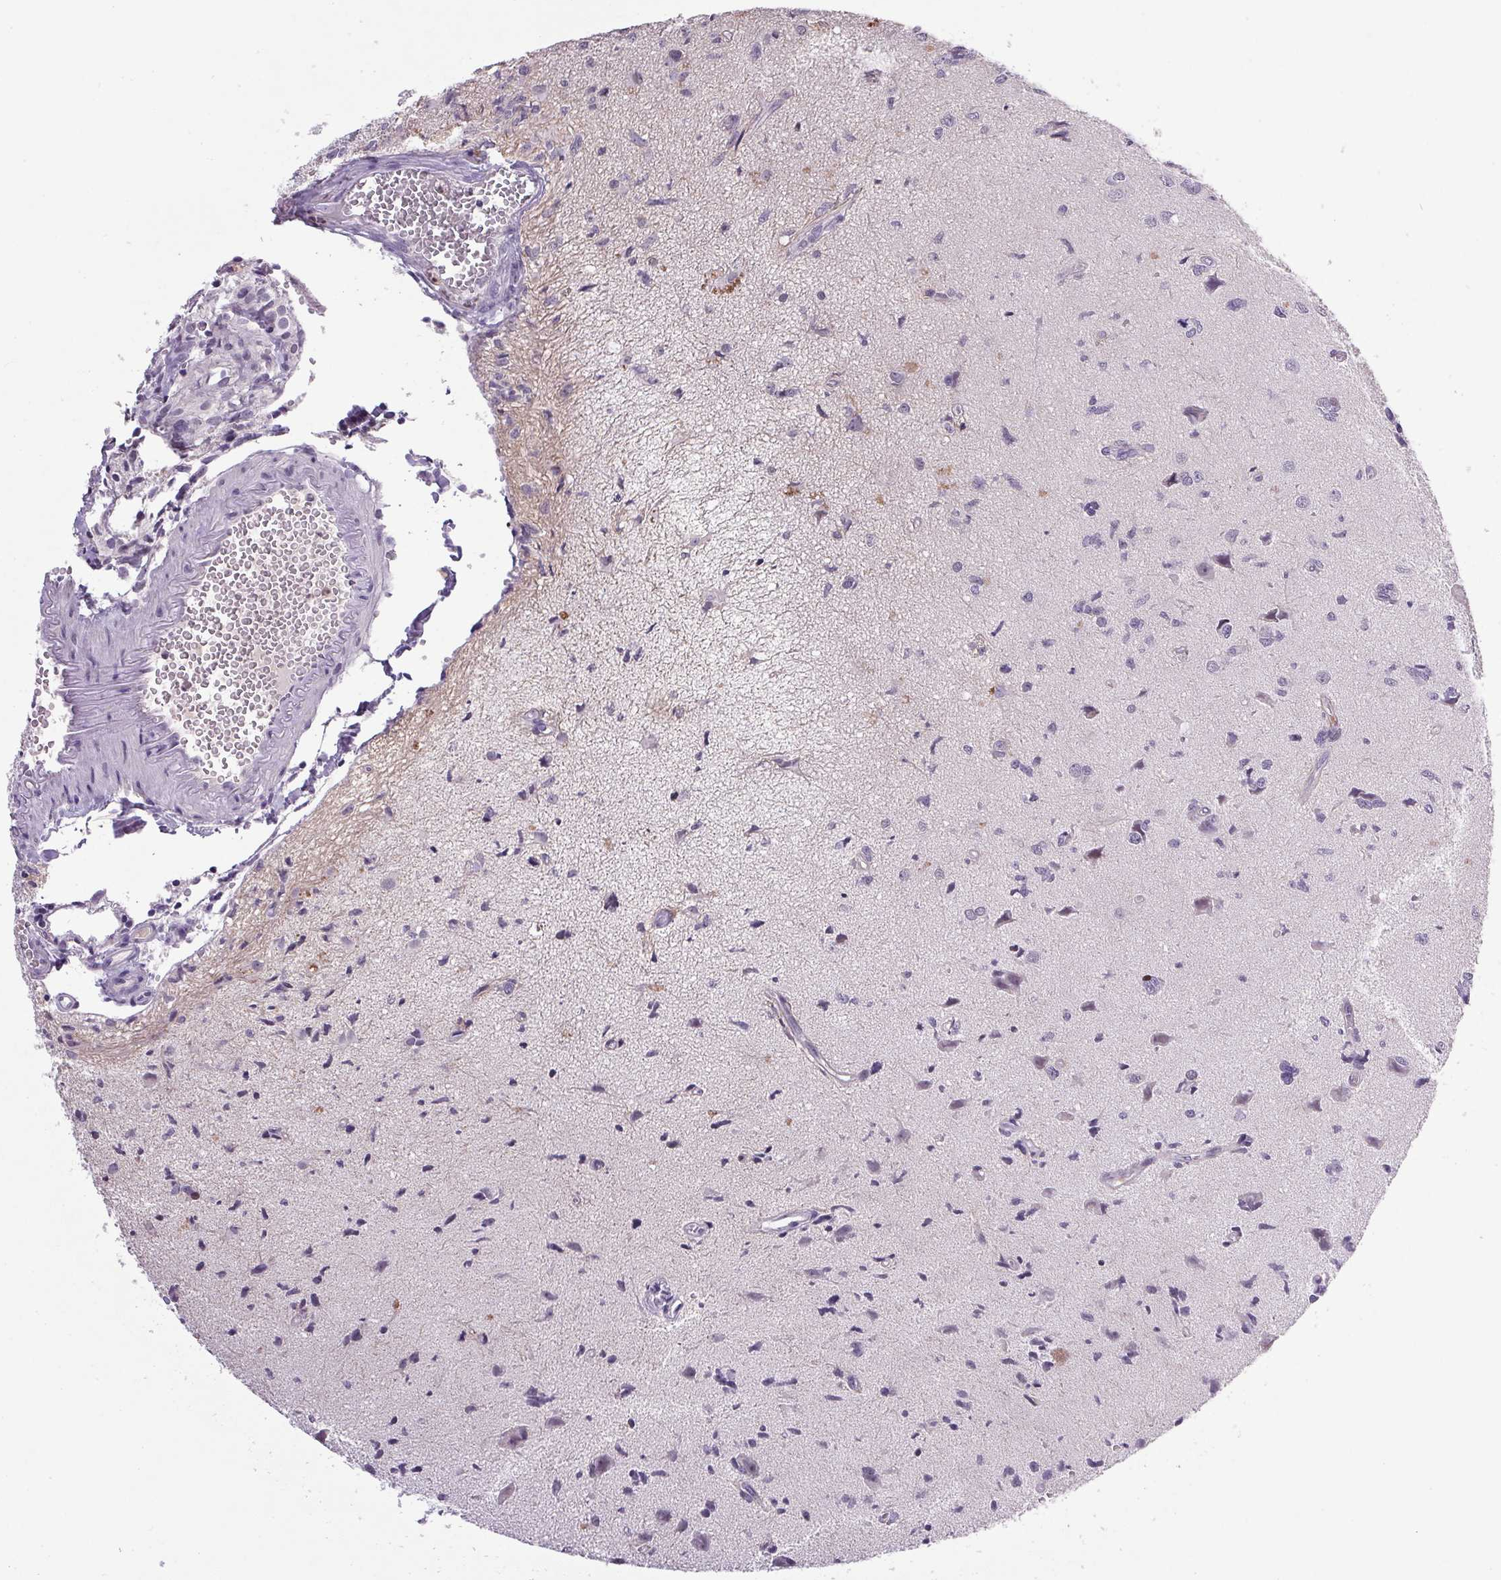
{"staining": {"intensity": "negative", "quantity": "none", "location": "none"}, "tissue": "glioma", "cell_type": "Tumor cells", "image_type": "cancer", "snomed": [{"axis": "morphology", "description": "Glioma, malignant, High grade"}, {"axis": "topography", "description": "Brain"}], "caption": "Image shows no protein positivity in tumor cells of glioma tissue.", "gene": "TRDN", "patient": {"sex": "male", "age": 67}}